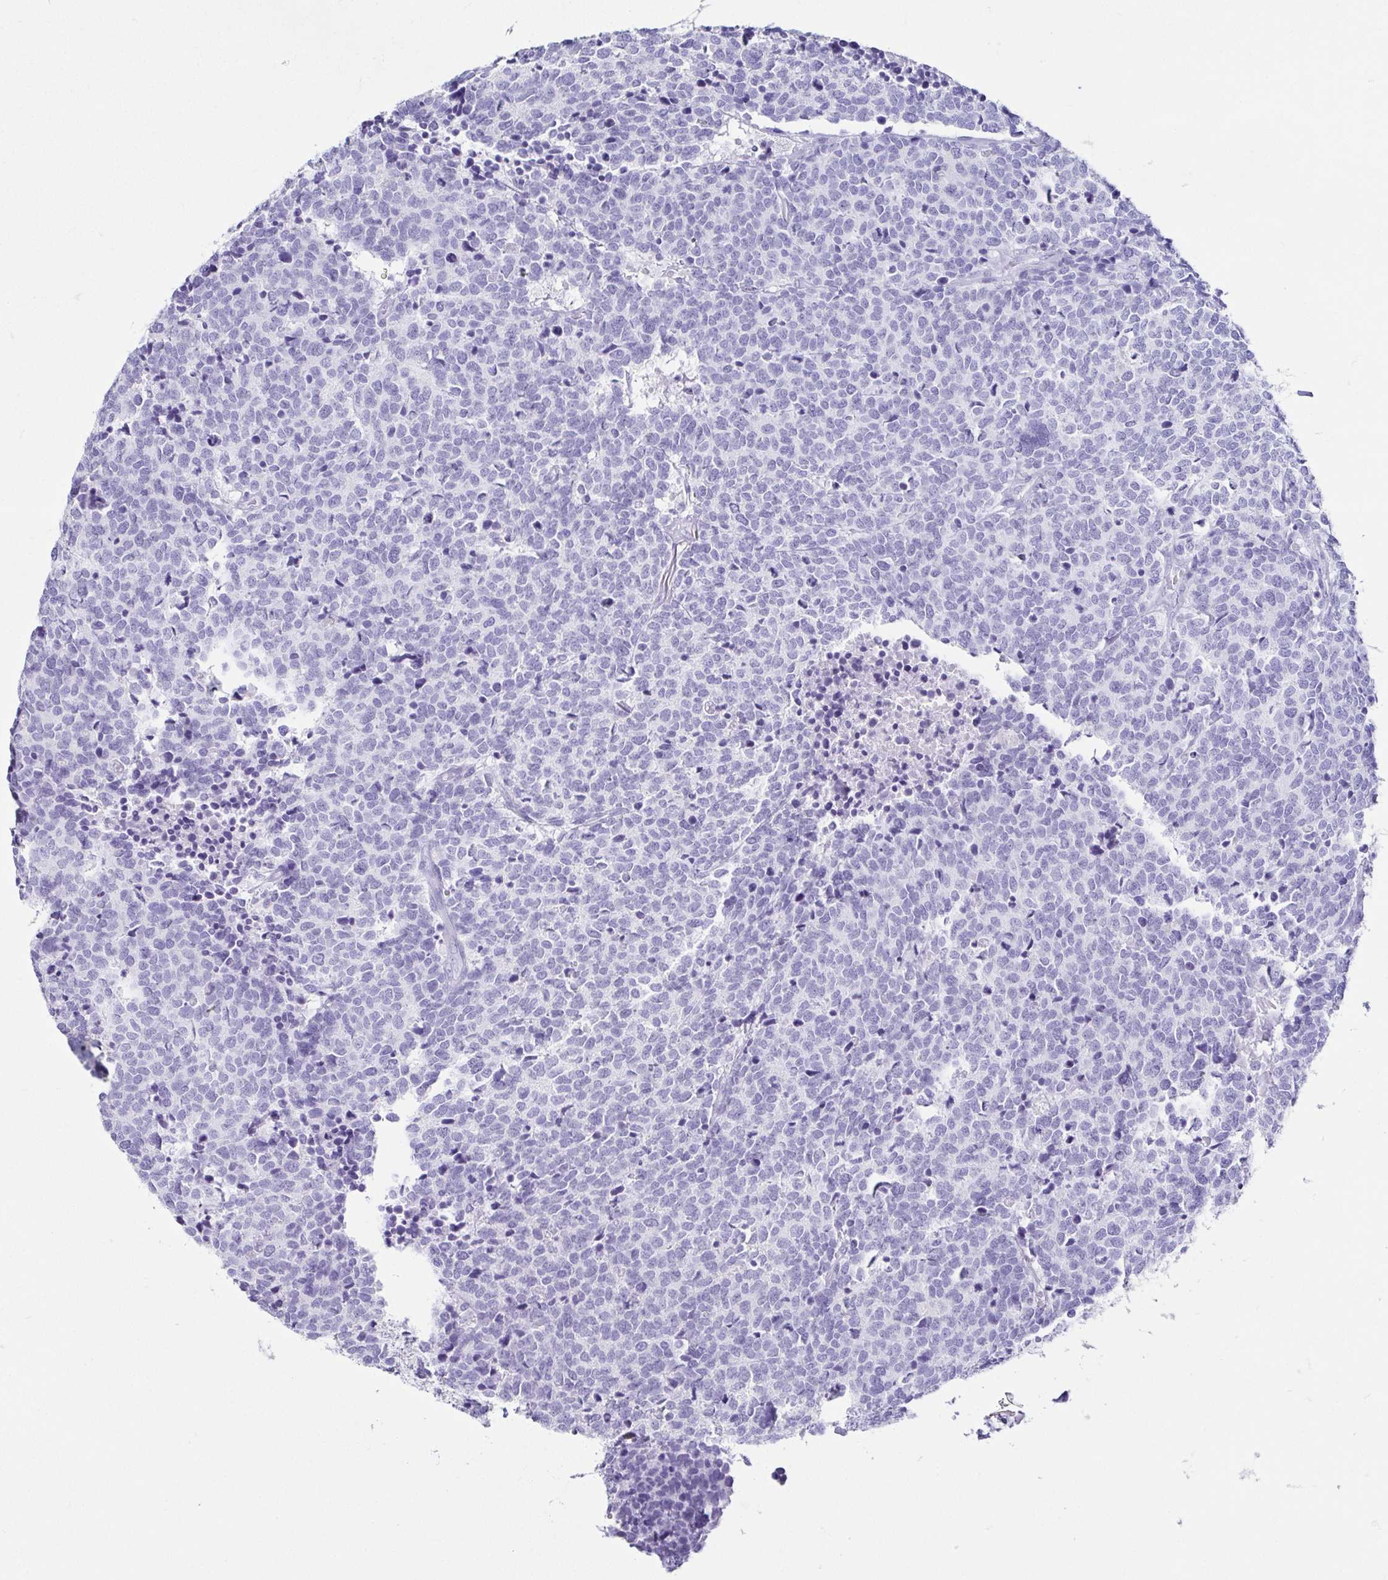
{"staining": {"intensity": "negative", "quantity": "none", "location": "none"}, "tissue": "carcinoid", "cell_type": "Tumor cells", "image_type": "cancer", "snomed": [{"axis": "morphology", "description": "Carcinoid, malignant, NOS"}, {"axis": "topography", "description": "Skin"}], "caption": "There is no significant positivity in tumor cells of carcinoid. The staining is performed using DAB brown chromogen with nuclei counter-stained in using hematoxylin.", "gene": "CD164L2", "patient": {"sex": "female", "age": 79}}